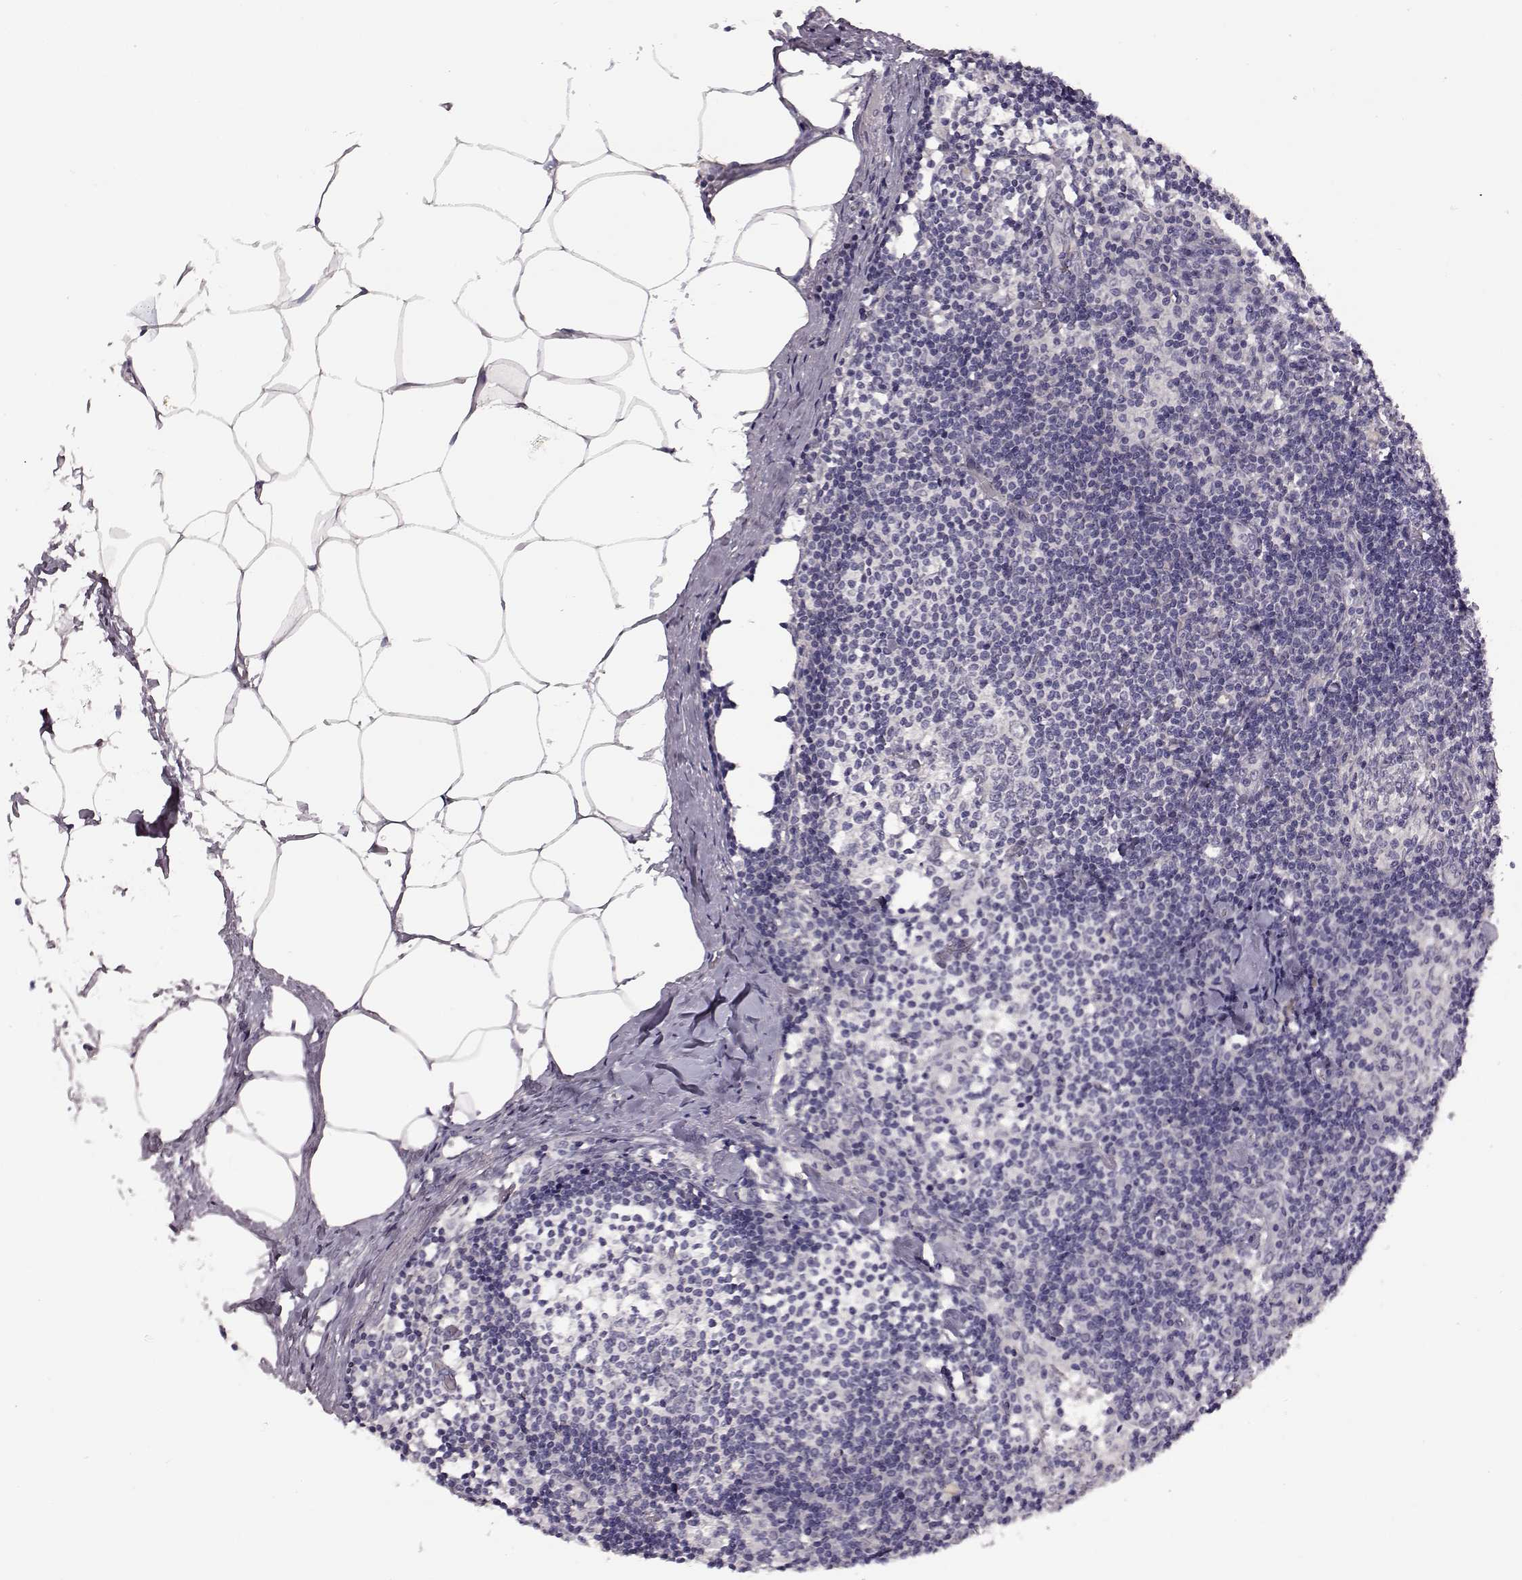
{"staining": {"intensity": "negative", "quantity": "none", "location": "none"}, "tissue": "lymph node", "cell_type": "Non-germinal center cells", "image_type": "normal", "snomed": [{"axis": "morphology", "description": "Normal tissue, NOS"}, {"axis": "topography", "description": "Lymph node"}], "caption": "IHC micrograph of normal human lymph node stained for a protein (brown), which displays no positivity in non-germinal center cells. (Brightfield microscopy of DAB (3,3'-diaminobenzidine) immunohistochemistry (IHC) at high magnification).", "gene": "C10orf62", "patient": {"sex": "female", "age": 69}}